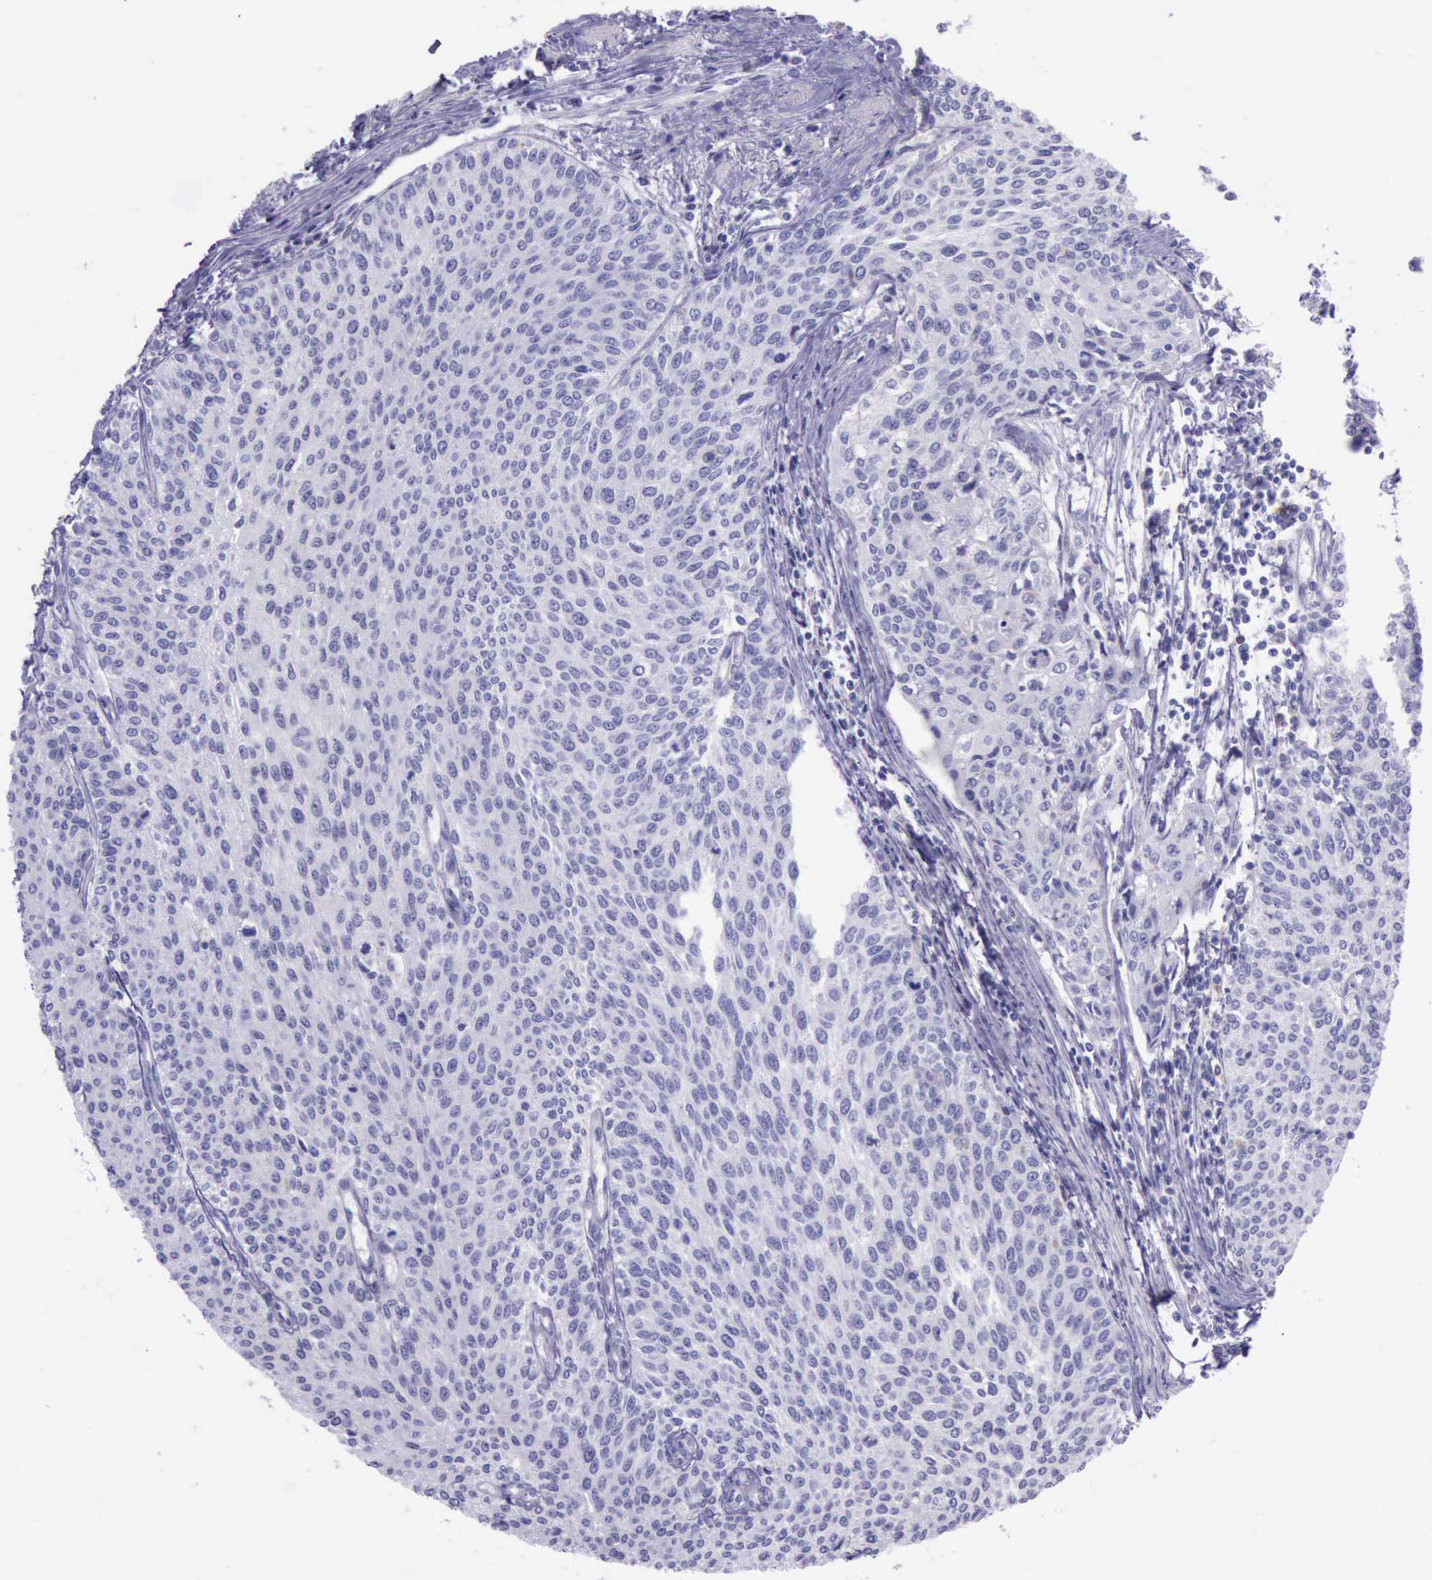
{"staining": {"intensity": "negative", "quantity": "none", "location": "none"}, "tissue": "urothelial cancer", "cell_type": "Tumor cells", "image_type": "cancer", "snomed": [{"axis": "morphology", "description": "Urothelial carcinoma, Low grade"}, {"axis": "topography", "description": "Urinary bladder"}], "caption": "Tumor cells are negative for protein expression in human urothelial cancer.", "gene": "BTK", "patient": {"sex": "female", "age": 73}}